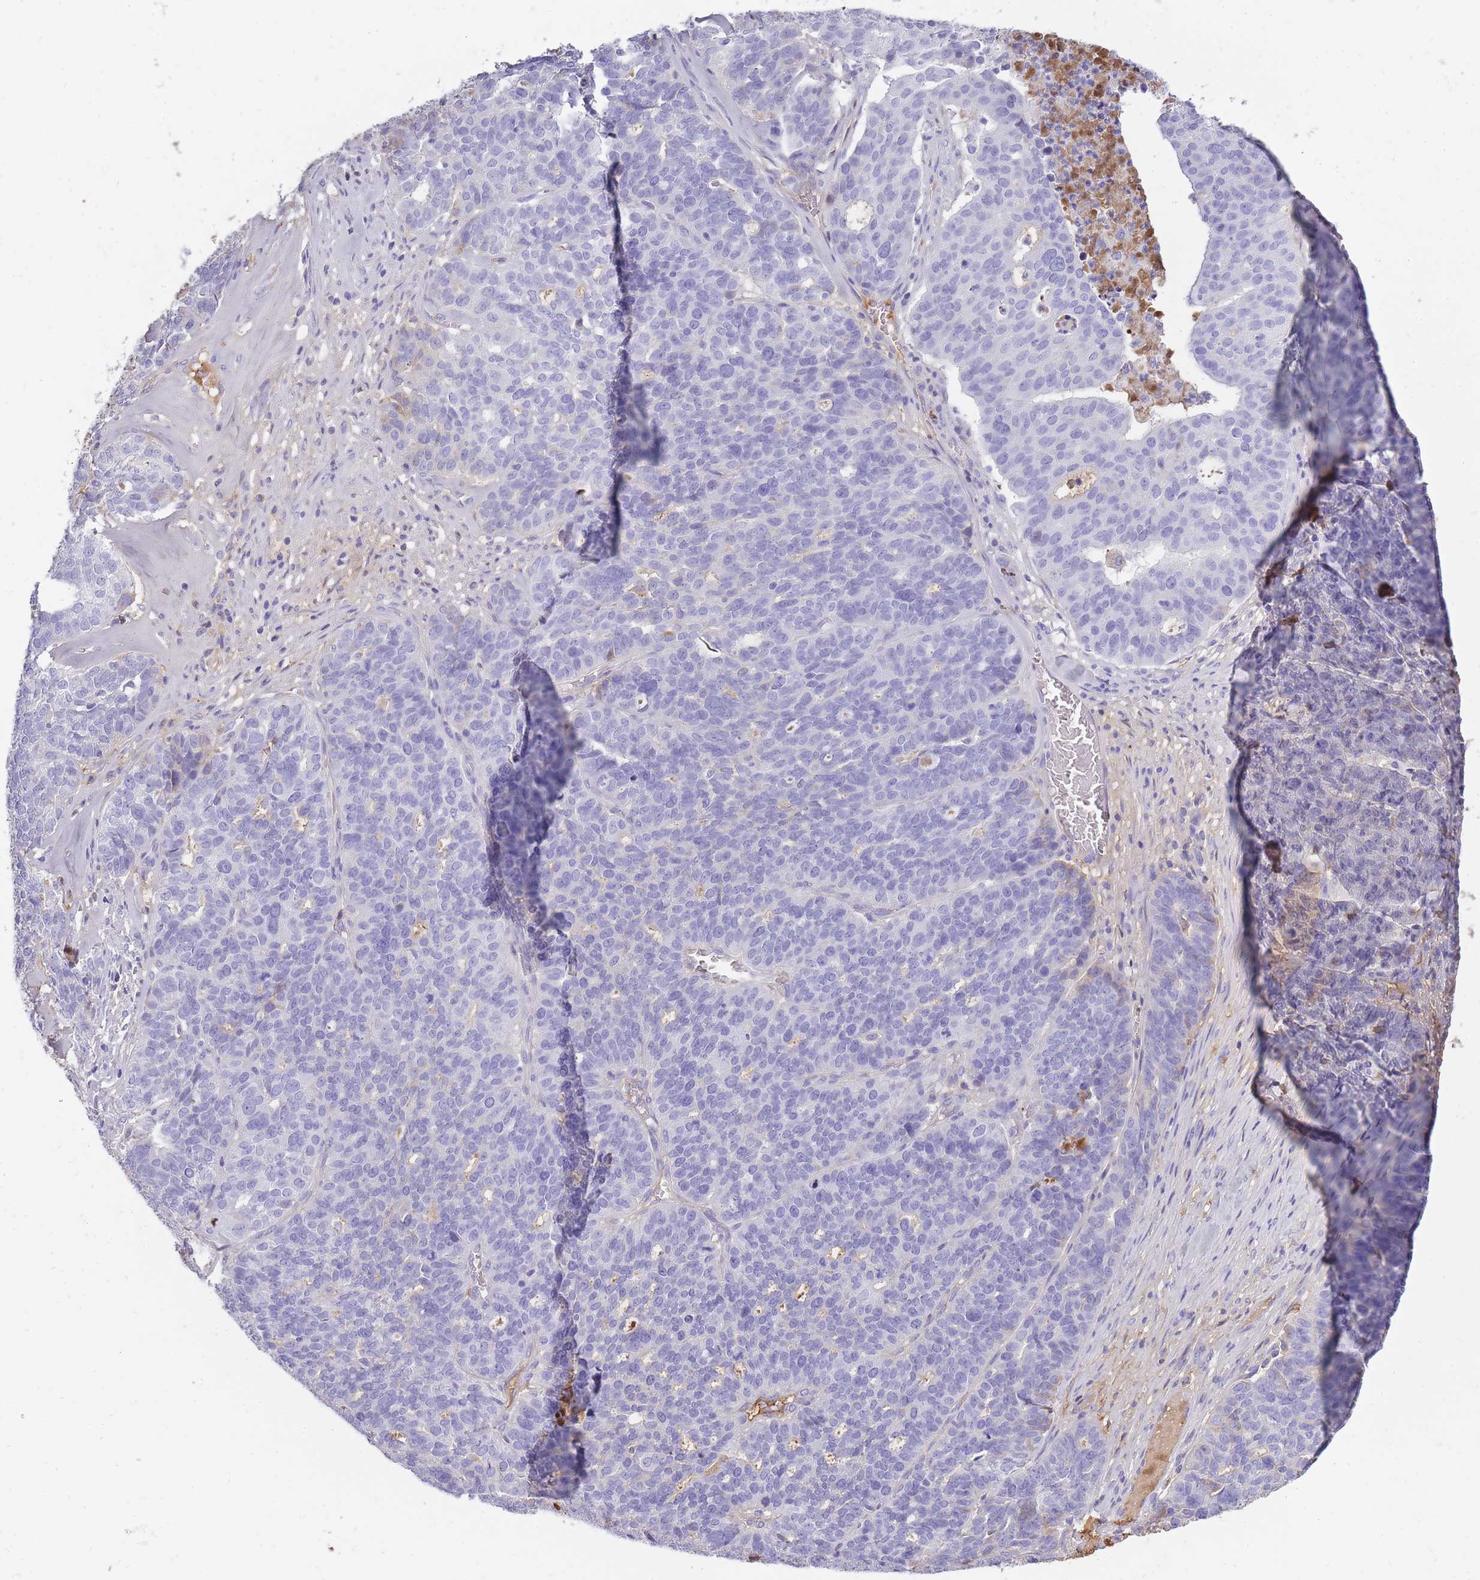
{"staining": {"intensity": "negative", "quantity": "none", "location": "none"}, "tissue": "ovarian cancer", "cell_type": "Tumor cells", "image_type": "cancer", "snomed": [{"axis": "morphology", "description": "Cystadenocarcinoma, serous, NOS"}, {"axis": "topography", "description": "Ovary"}], "caption": "IHC micrograph of neoplastic tissue: ovarian cancer (serous cystadenocarcinoma) stained with DAB shows no significant protein expression in tumor cells.", "gene": "IGKV1D-42", "patient": {"sex": "female", "age": 59}}